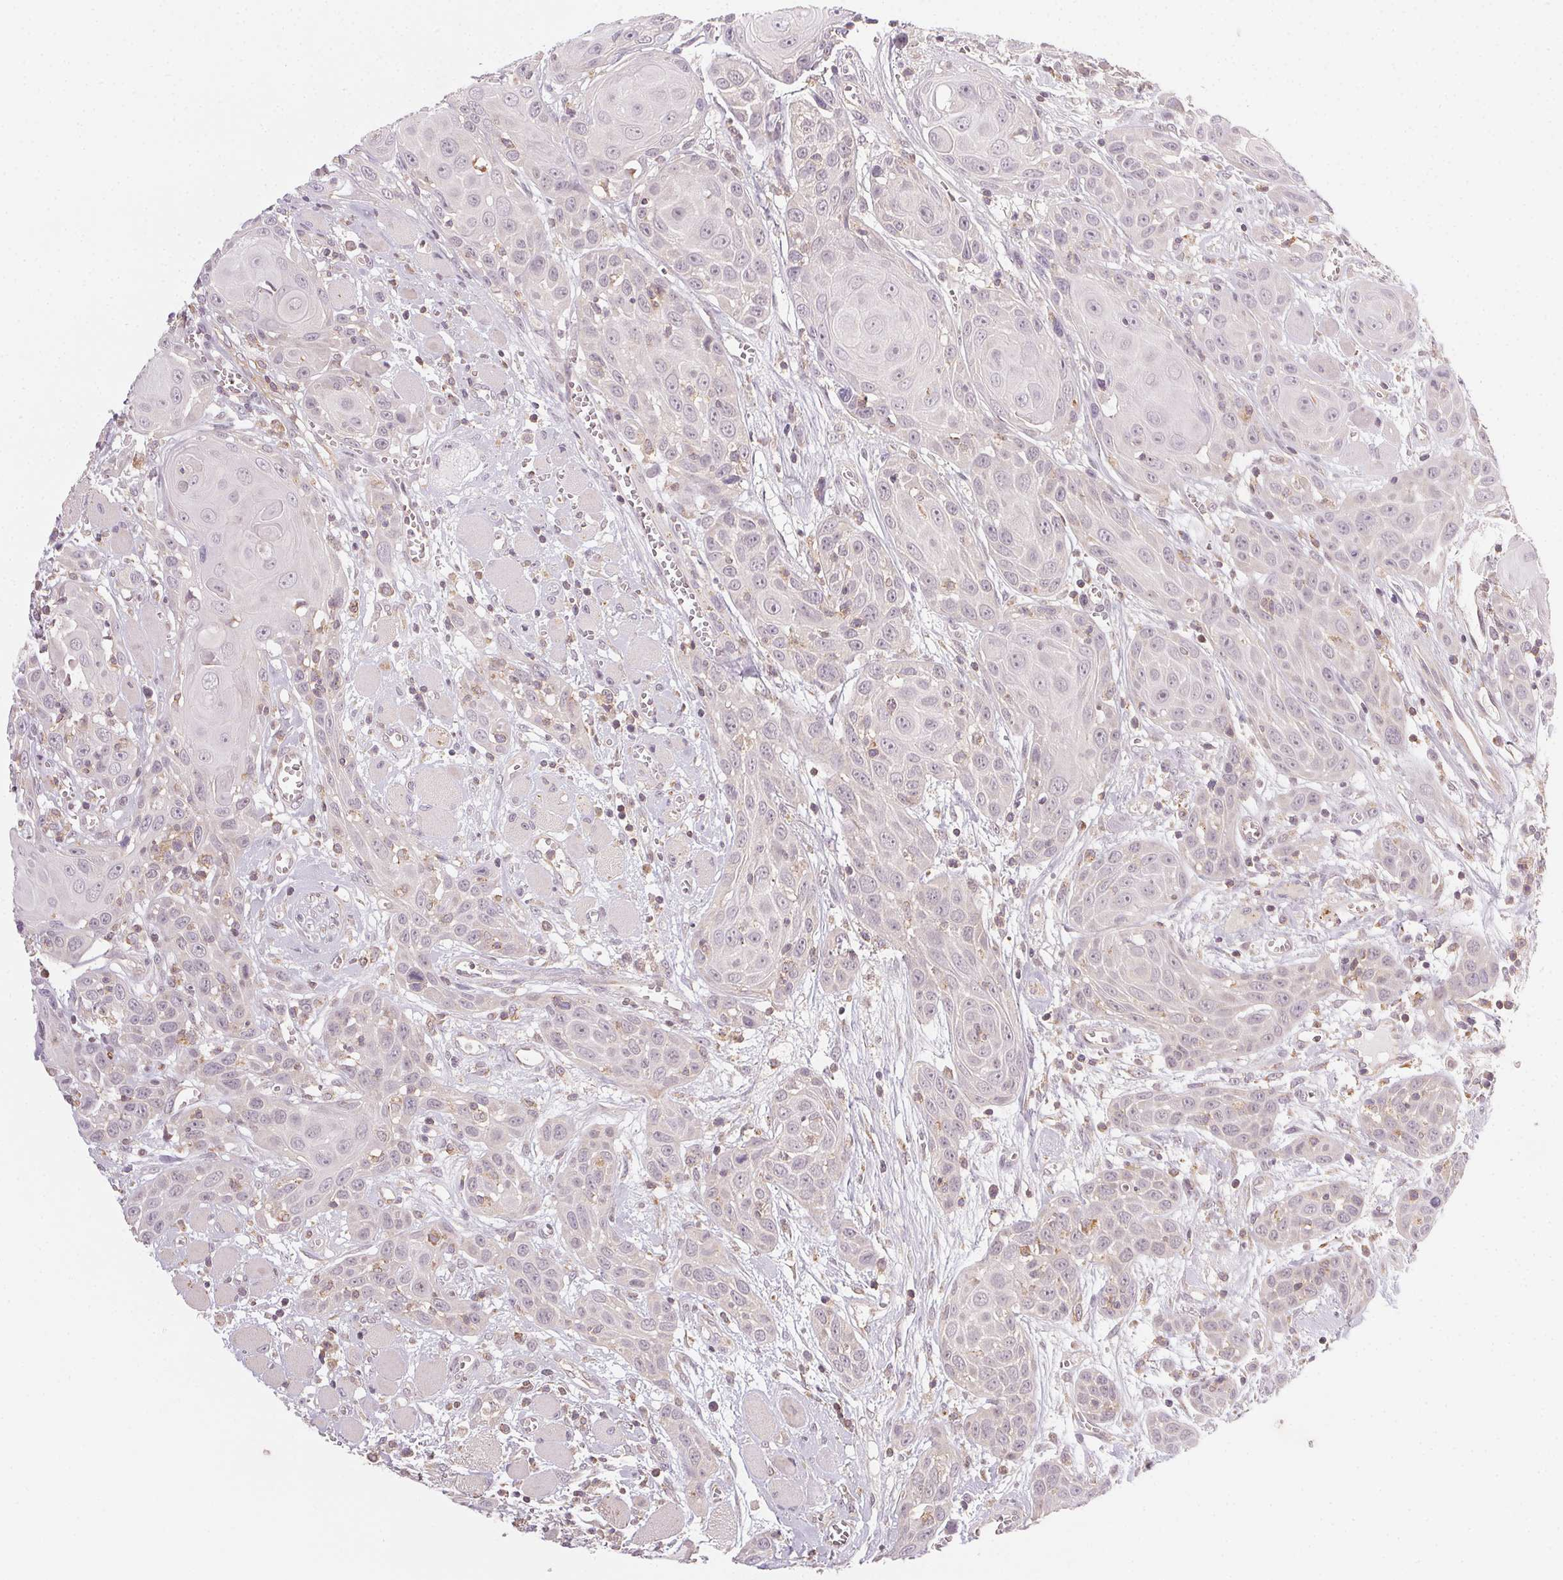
{"staining": {"intensity": "negative", "quantity": "none", "location": "none"}, "tissue": "head and neck cancer", "cell_type": "Tumor cells", "image_type": "cancer", "snomed": [{"axis": "morphology", "description": "Squamous cell carcinoma, NOS"}, {"axis": "topography", "description": "Head-Neck"}], "caption": "DAB (3,3'-diaminobenzidine) immunohistochemical staining of head and neck squamous cell carcinoma demonstrates no significant positivity in tumor cells.", "gene": "NCOA4", "patient": {"sex": "female", "age": 80}}